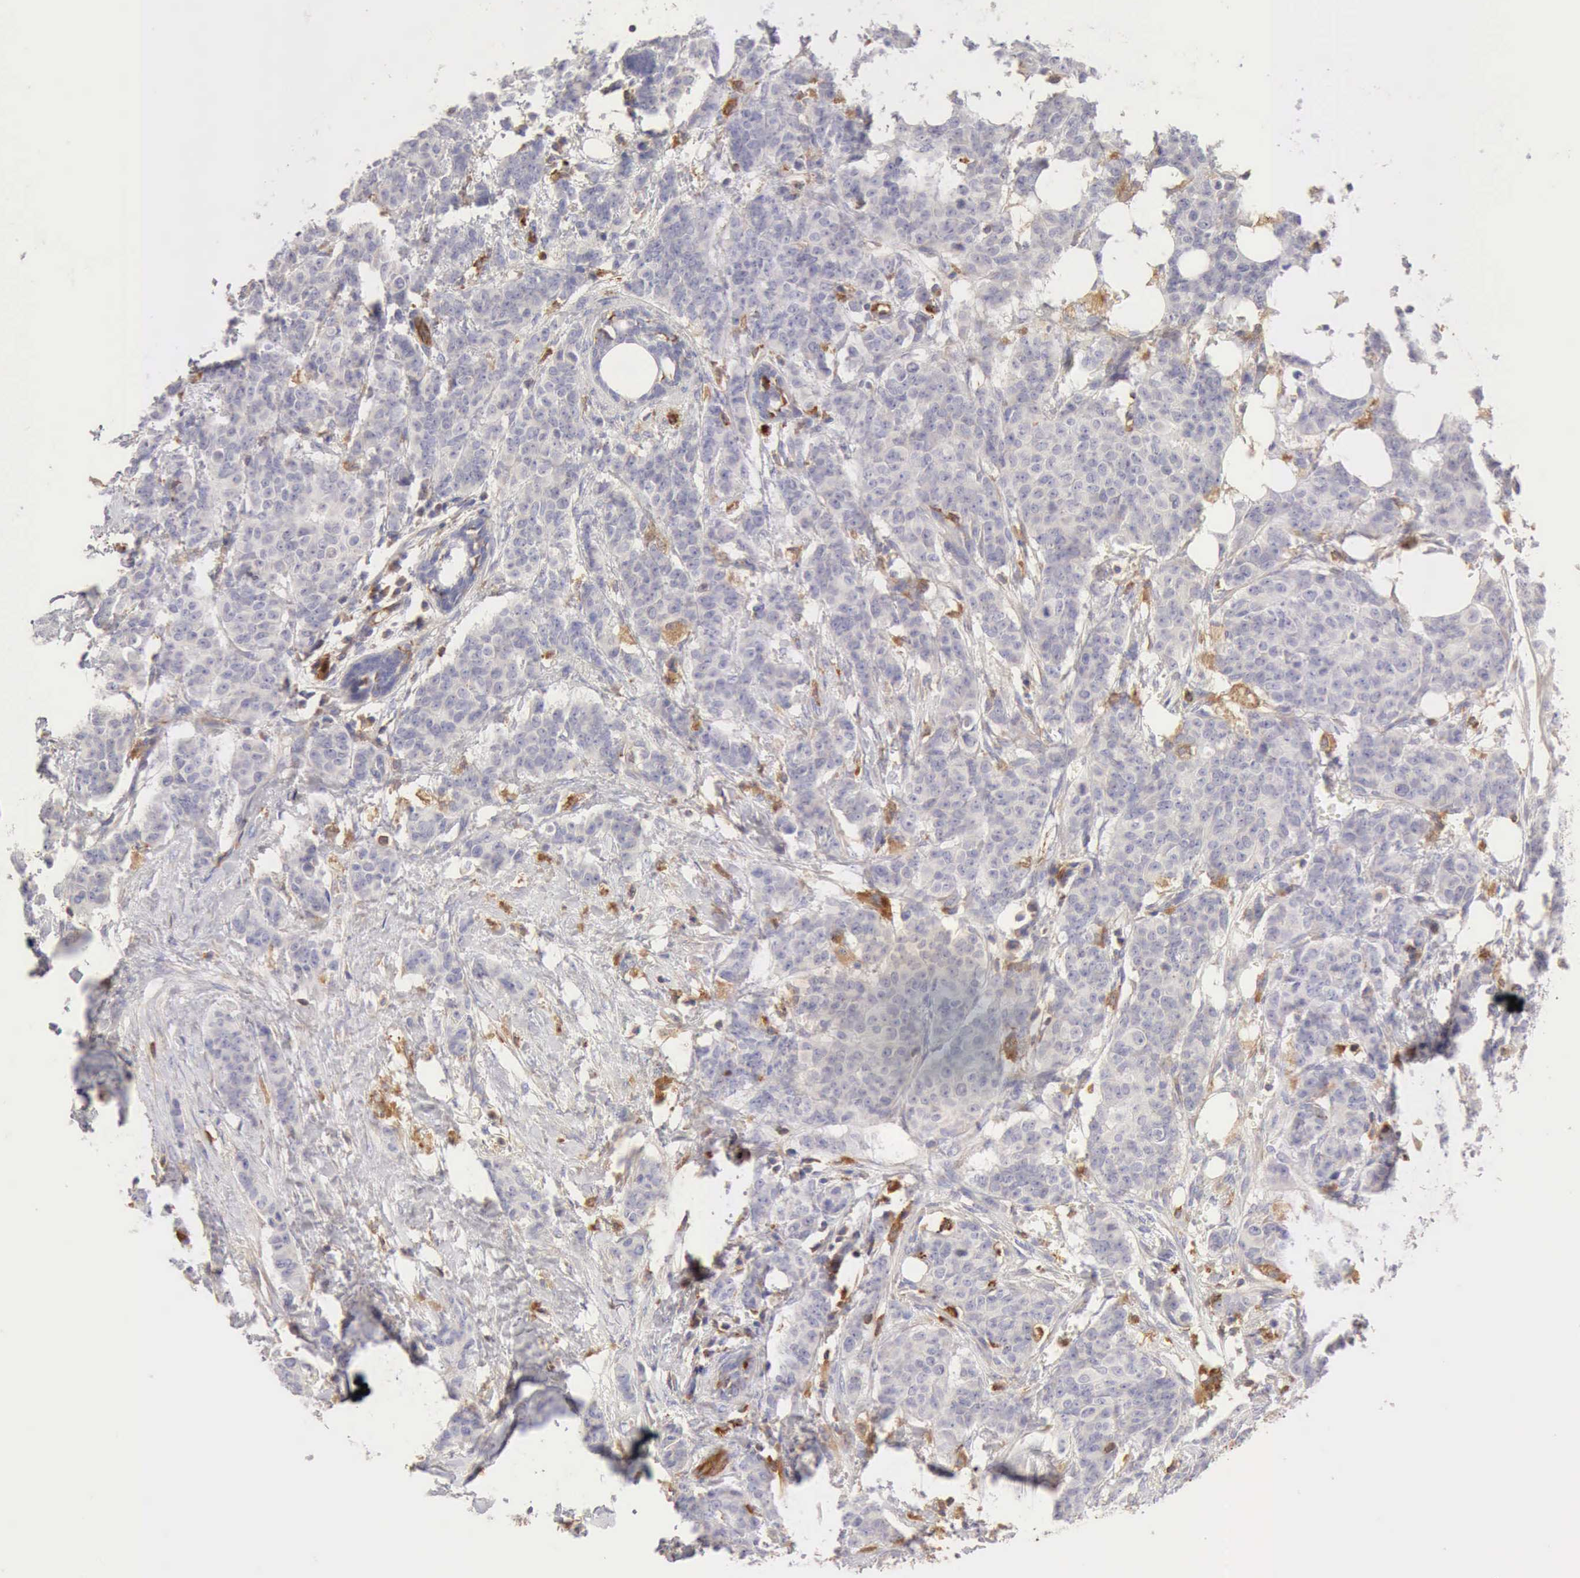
{"staining": {"intensity": "negative", "quantity": "none", "location": "none"}, "tissue": "breast cancer", "cell_type": "Tumor cells", "image_type": "cancer", "snomed": [{"axis": "morphology", "description": "Duct carcinoma"}, {"axis": "topography", "description": "Breast"}], "caption": "Breast cancer was stained to show a protein in brown. There is no significant positivity in tumor cells. Nuclei are stained in blue.", "gene": "ARHGAP4", "patient": {"sex": "female", "age": 40}}